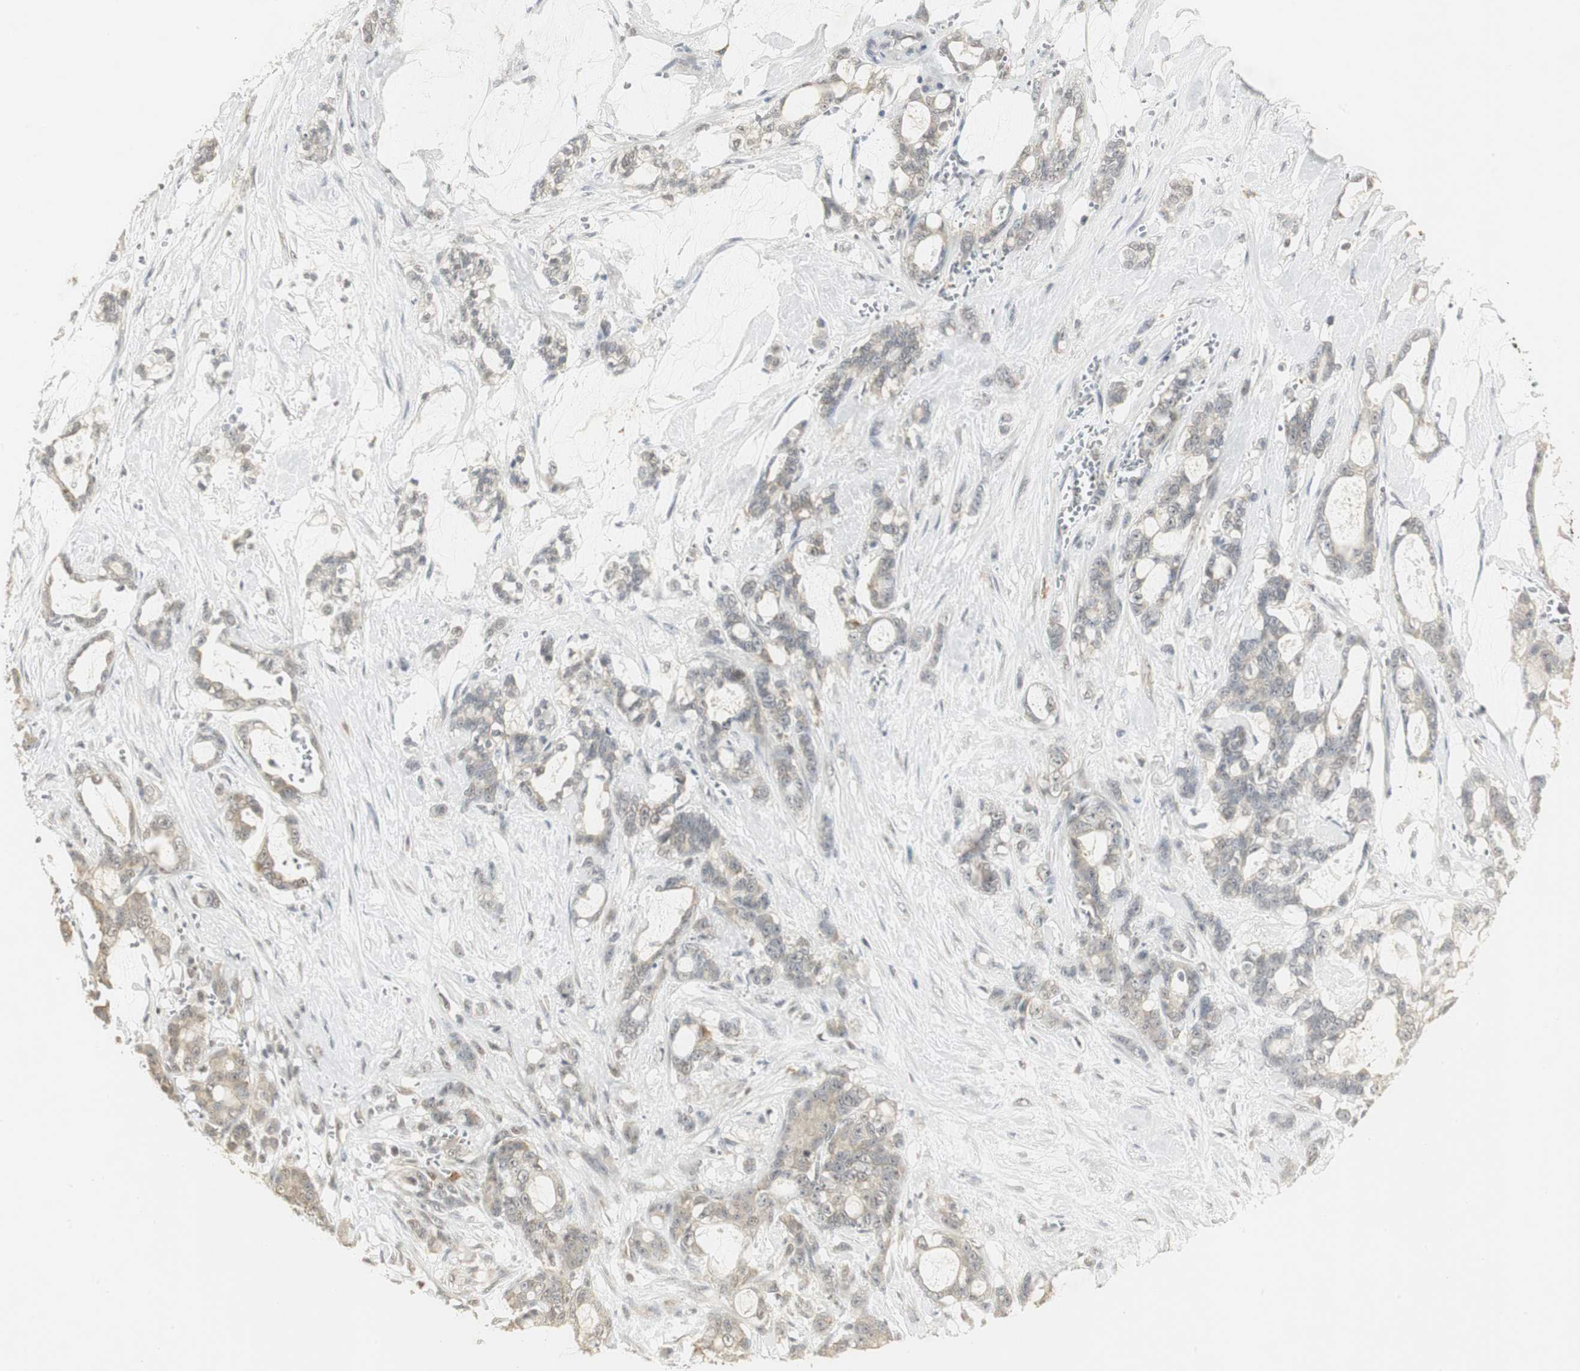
{"staining": {"intensity": "weak", "quantity": "<25%", "location": "cytoplasmic/membranous,nuclear"}, "tissue": "pancreatic cancer", "cell_type": "Tumor cells", "image_type": "cancer", "snomed": [{"axis": "morphology", "description": "Adenocarcinoma, NOS"}, {"axis": "topography", "description": "Pancreas"}], "caption": "IHC photomicrograph of pancreatic cancer stained for a protein (brown), which demonstrates no expression in tumor cells. The staining was performed using DAB to visualize the protein expression in brown, while the nuclei were stained in blue with hematoxylin (Magnification: 20x).", "gene": "ELOA", "patient": {"sex": "female", "age": 73}}